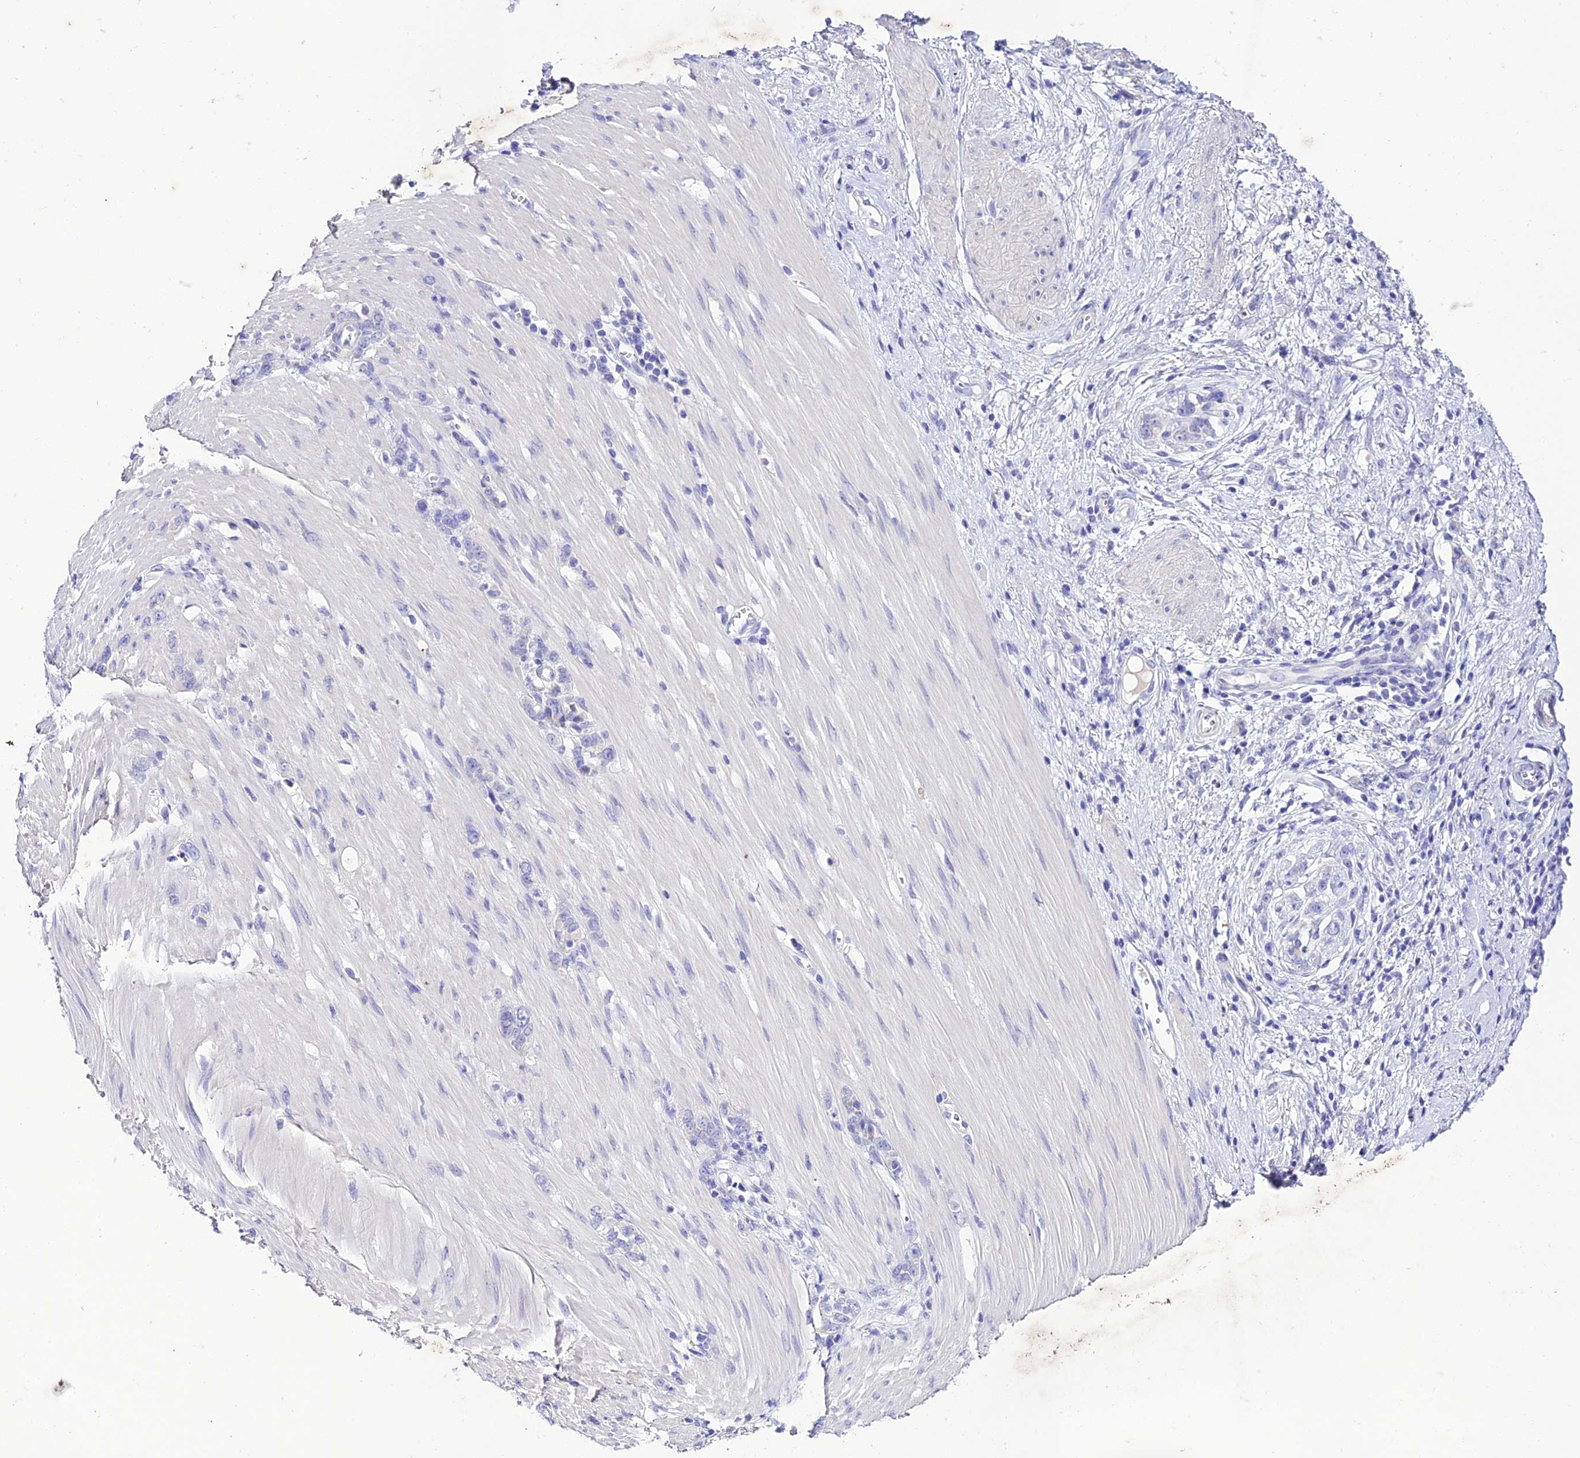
{"staining": {"intensity": "negative", "quantity": "none", "location": "none"}, "tissue": "stomach cancer", "cell_type": "Tumor cells", "image_type": "cancer", "snomed": [{"axis": "morphology", "description": "Adenocarcinoma, NOS"}, {"axis": "topography", "description": "Stomach"}], "caption": "DAB immunohistochemical staining of adenocarcinoma (stomach) exhibits no significant expression in tumor cells. (Immunohistochemistry, brightfield microscopy, high magnification).", "gene": "NLRP6", "patient": {"sex": "female", "age": 76}}